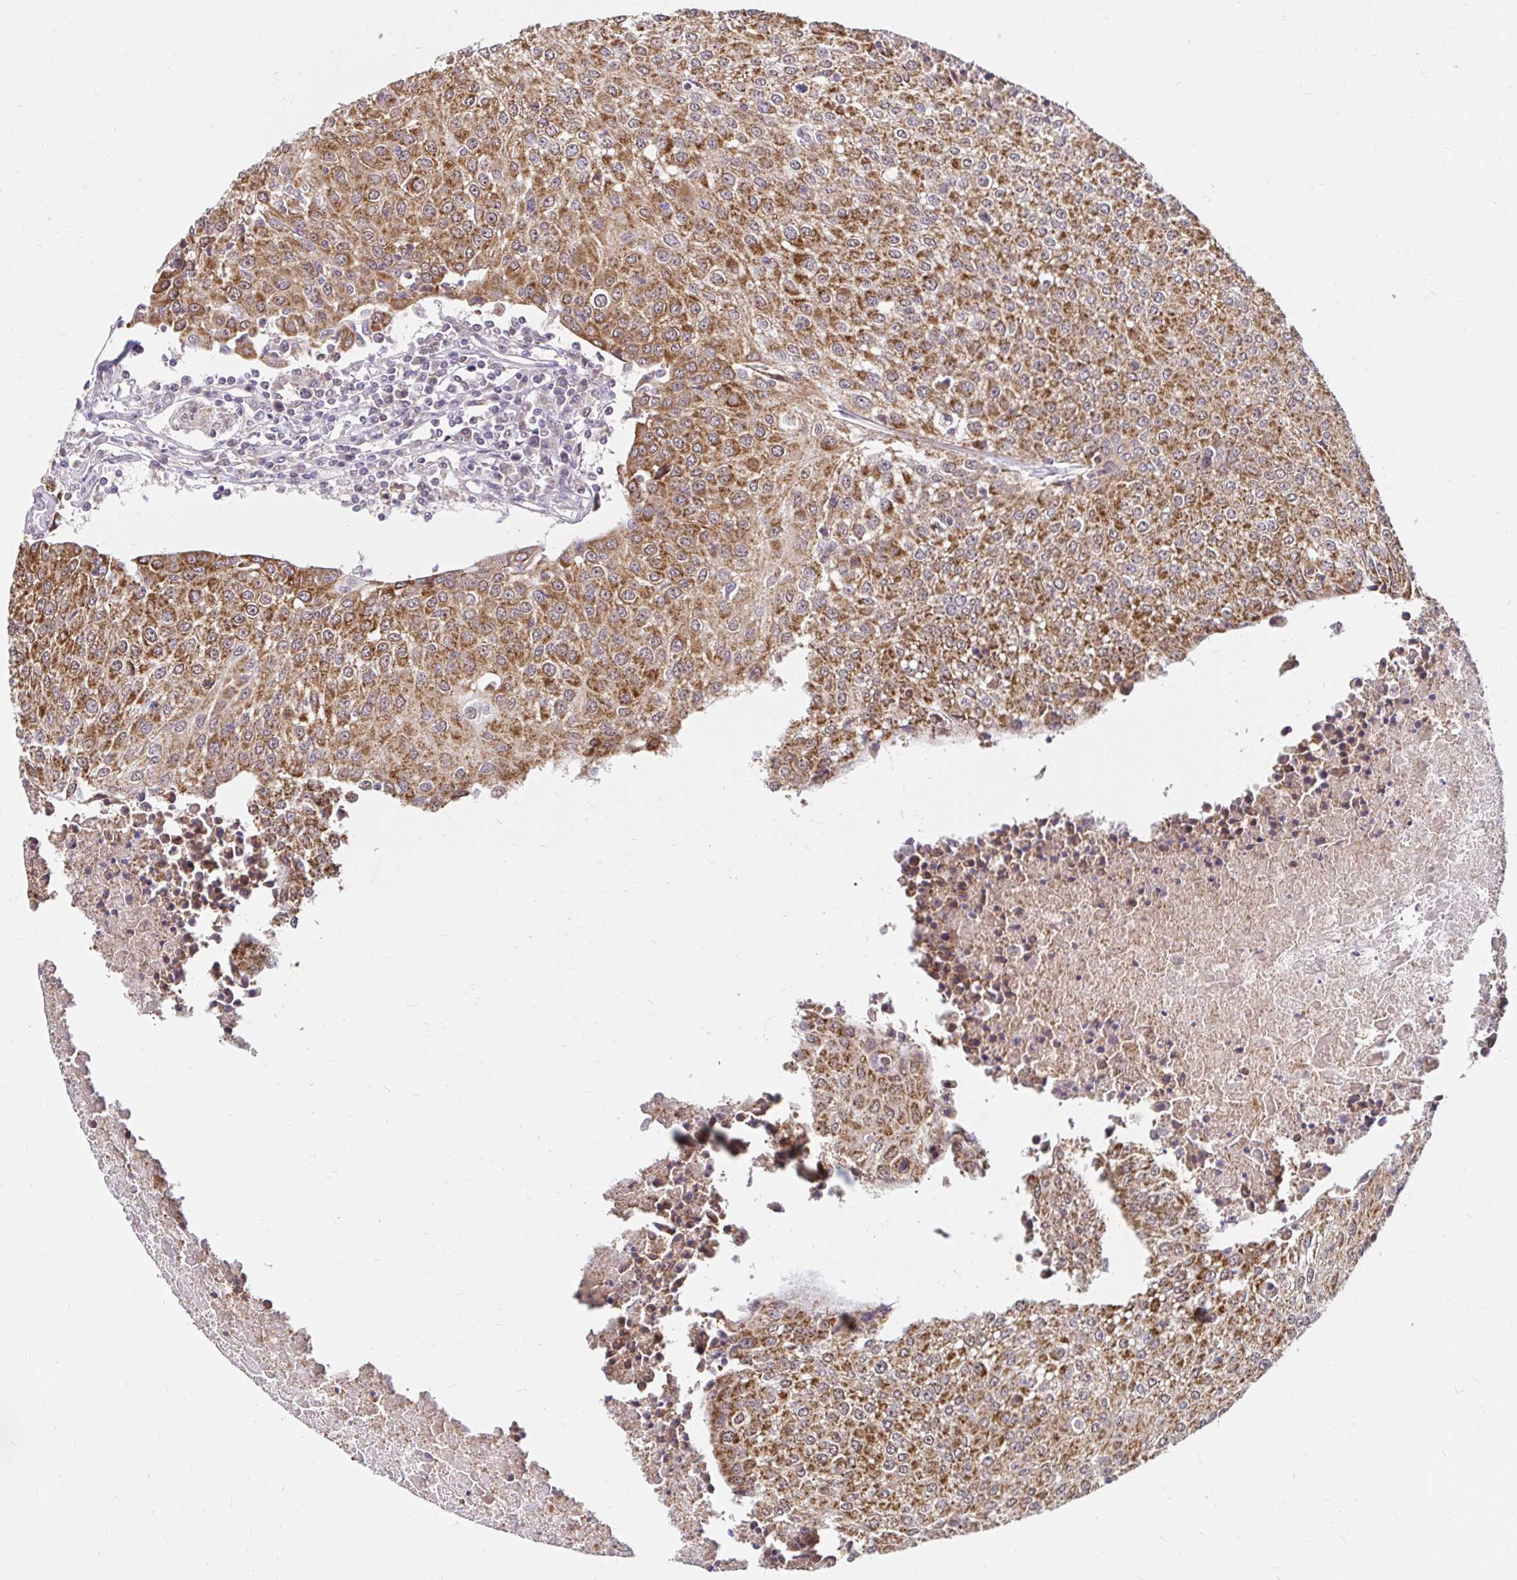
{"staining": {"intensity": "moderate", "quantity": ">75%", "location": "cytoplasmic/membranous"}, "tissue": "urothelial cancer", "cell_type": "Tumor cells", "image_type": "cancer", "snomed": [{"axis": "morphology", "description": "Urothelial carcinoma, High grade"}, {"axis": "topography", "description": "Urinary bladder"}], "caption": "The micrograph exhibits immunohistochemical staining of urothelial carcinoma (high-grade). There is moderate cytoplasmic/membranous expression is present in approximately >75% of tumor cells.", "gene": "TIMM50", "patient": {"sex": "female", "age": 85}}